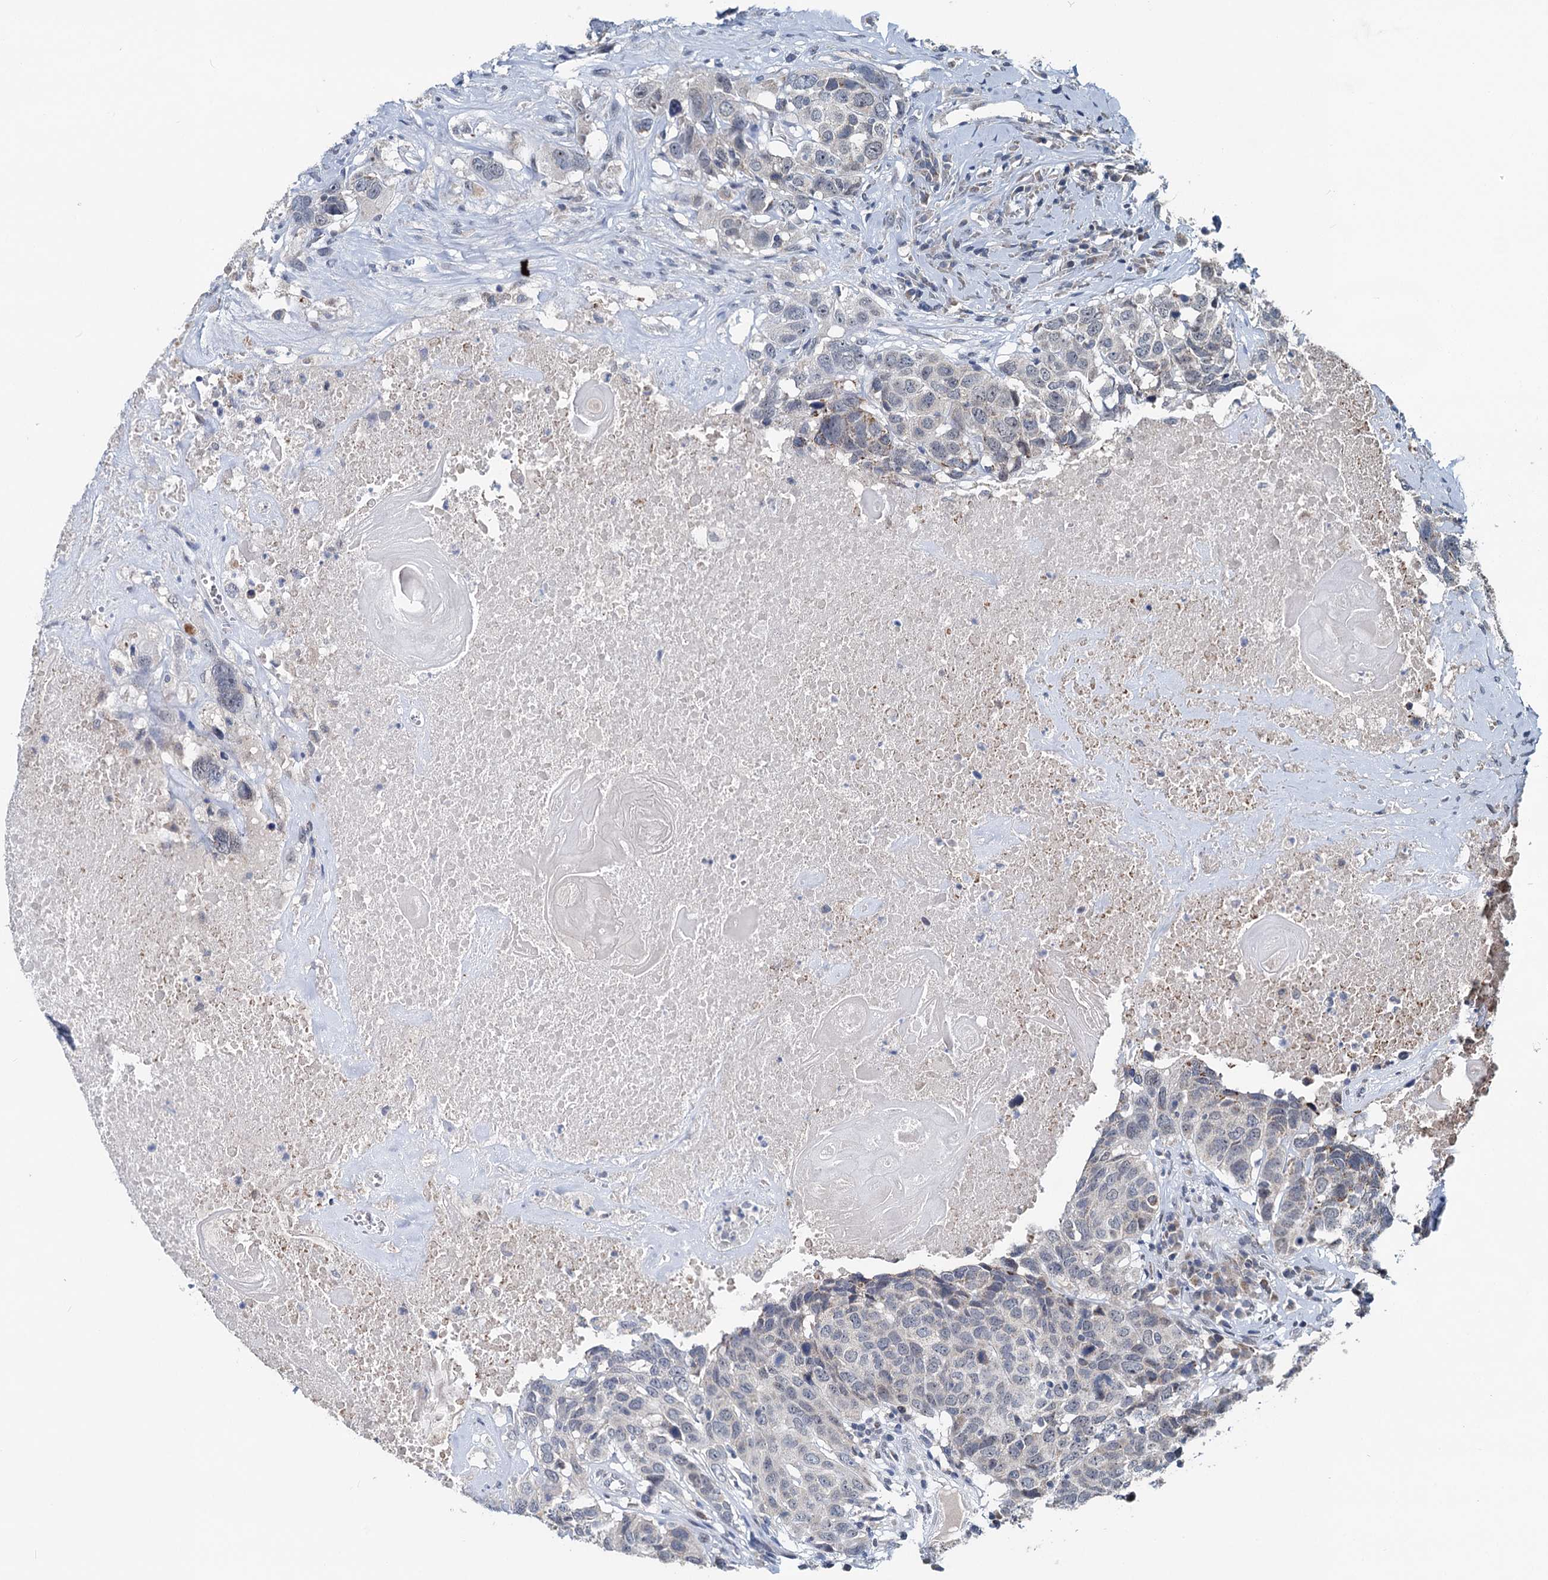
{"staining": {"intensity": "weak", "quantity": "<25%", "location": "cytoplasmic/membranous"}, "tissue": "head and neck cancer", "cell_type": "Tumor cells", "image_type": "cancer", "snomed": [{"axis": "morphology", "description": "Squamous cell carcinoma, NOS"}, {"axis": "topography", "description": "Head-Neck"}], "caption": "DAB immunohistochemical staining of head and neck cancer shows no significant staining in tumor cells. (Immunohistochemistry, brightfield microscopy, high magnification).", "gene": "RITA1", "patient": {"sex": "male", "age": 66}}